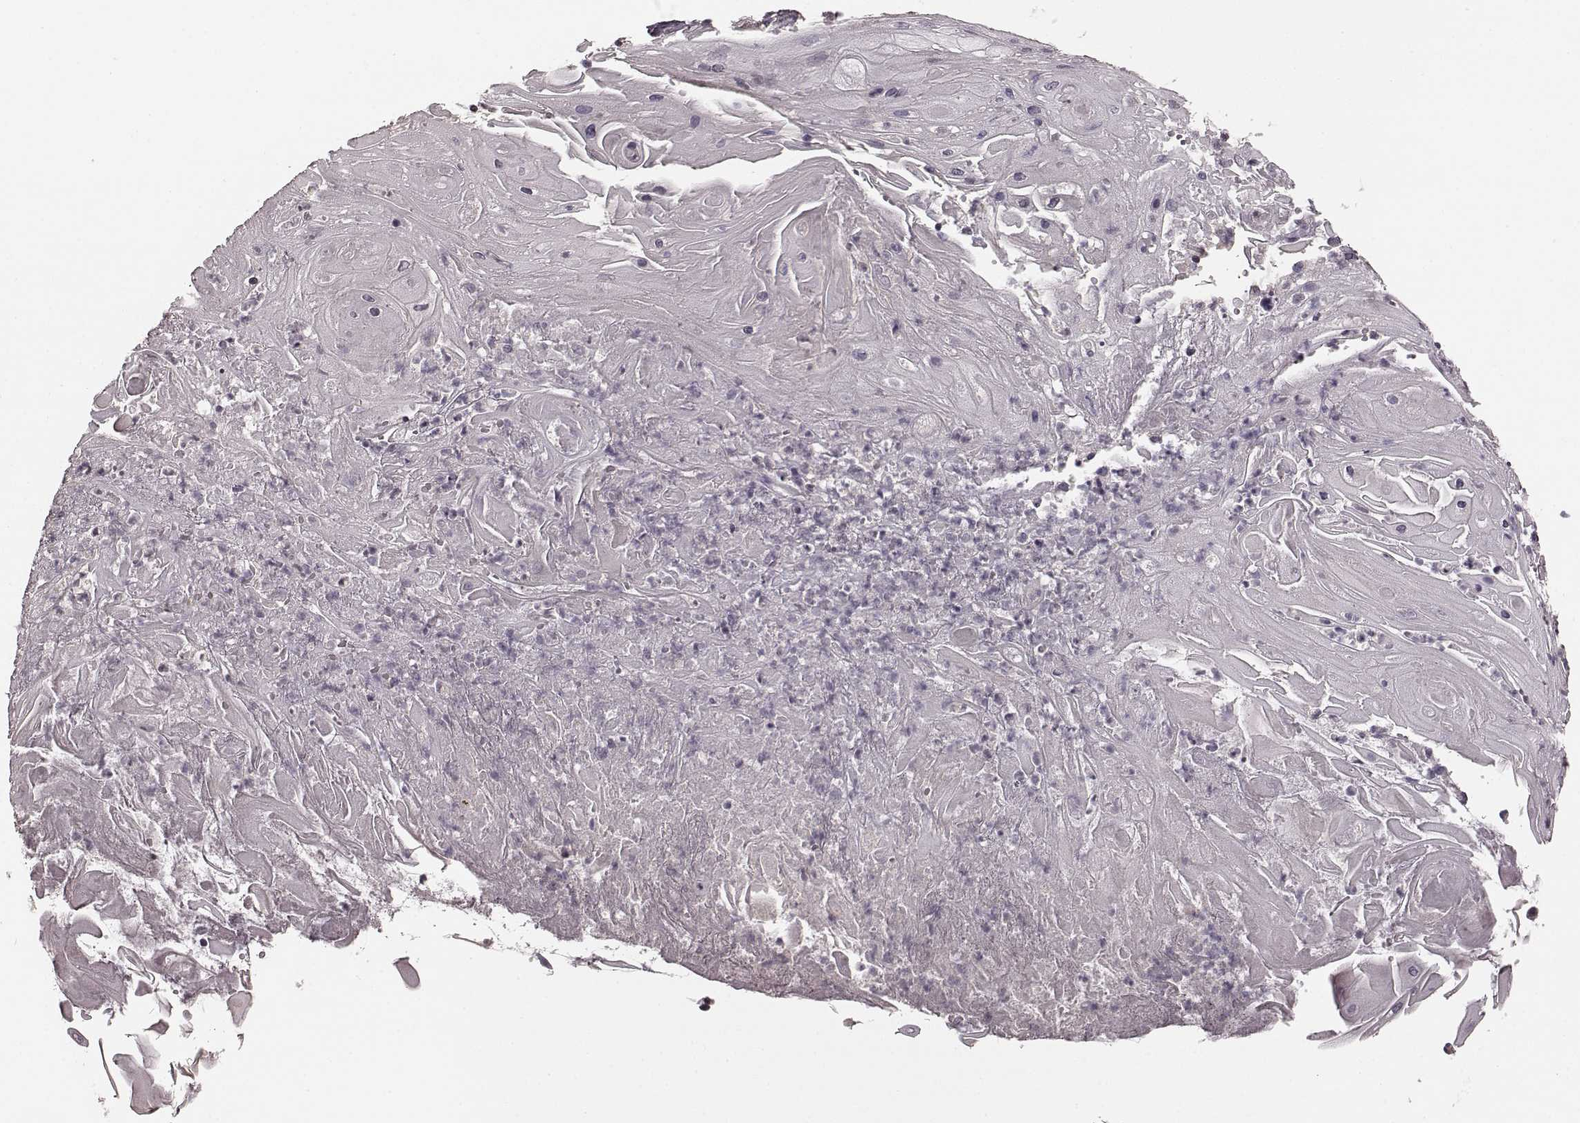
{"staining": {"intensity": "negative", "quantity": "none", "location": "none"}, "tissue": "skin cancer", "cell_type": "Tumor cells", "image_type": "cancer", "snomed": [{"axis": "morphology", "description": "Squamous cell carcinoma, NOS"}, {"axis": "topography", "description": "Skin"}], "caption": "A photomicrograph of skin cancer (squamous cell carcinoma) stained for a protein shows no brown staining in tumor cells. The staining was performed using DAB to visualize the protein expression in brown, while the nuclei were stained in blue with hematoxylin (Magnification: 20x).", "gene": "RIT2", "patient": {"sex": "male", "age": 62}}